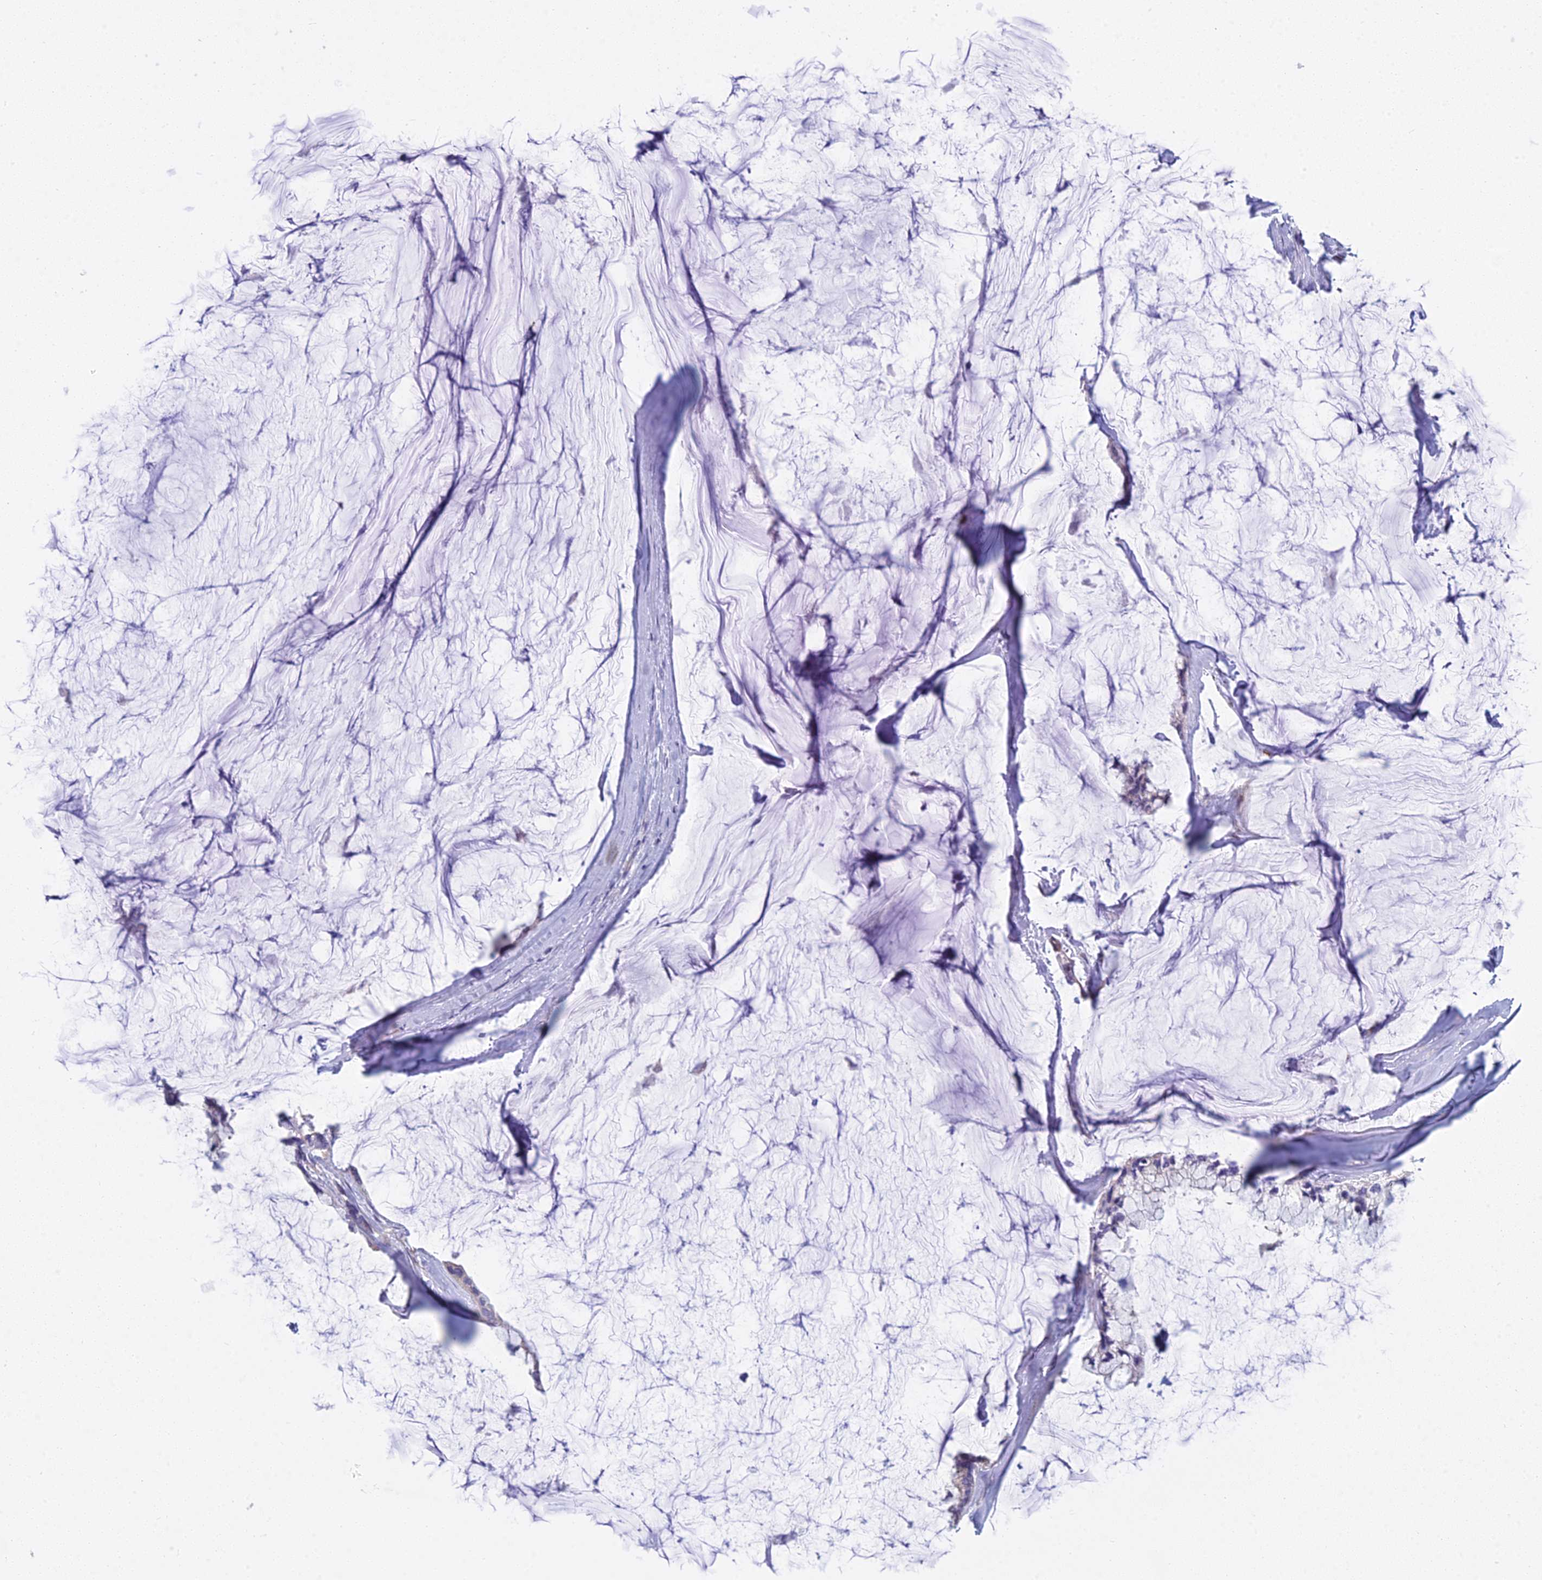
{"staining": {"intensity": "negative", "quantity": "none", "location": "none"}, "tissue": "ovarian cancer", "cell_type": "Tumor cells", "image_type": "cancer", "snomed": [{"axis": "morphology", "description": "Cystadenocarcinoma, mucinous, NOS"}, {"axis": "topography", "description": "Ovary"}], "caption": "A high-resolution micrograph shows immunohistochemistry staining of ovarian cancer, which displays no significant expression in tumor cells.", "gene": "PCDHB14", "patient": {"sex": "female", "age": 39}}